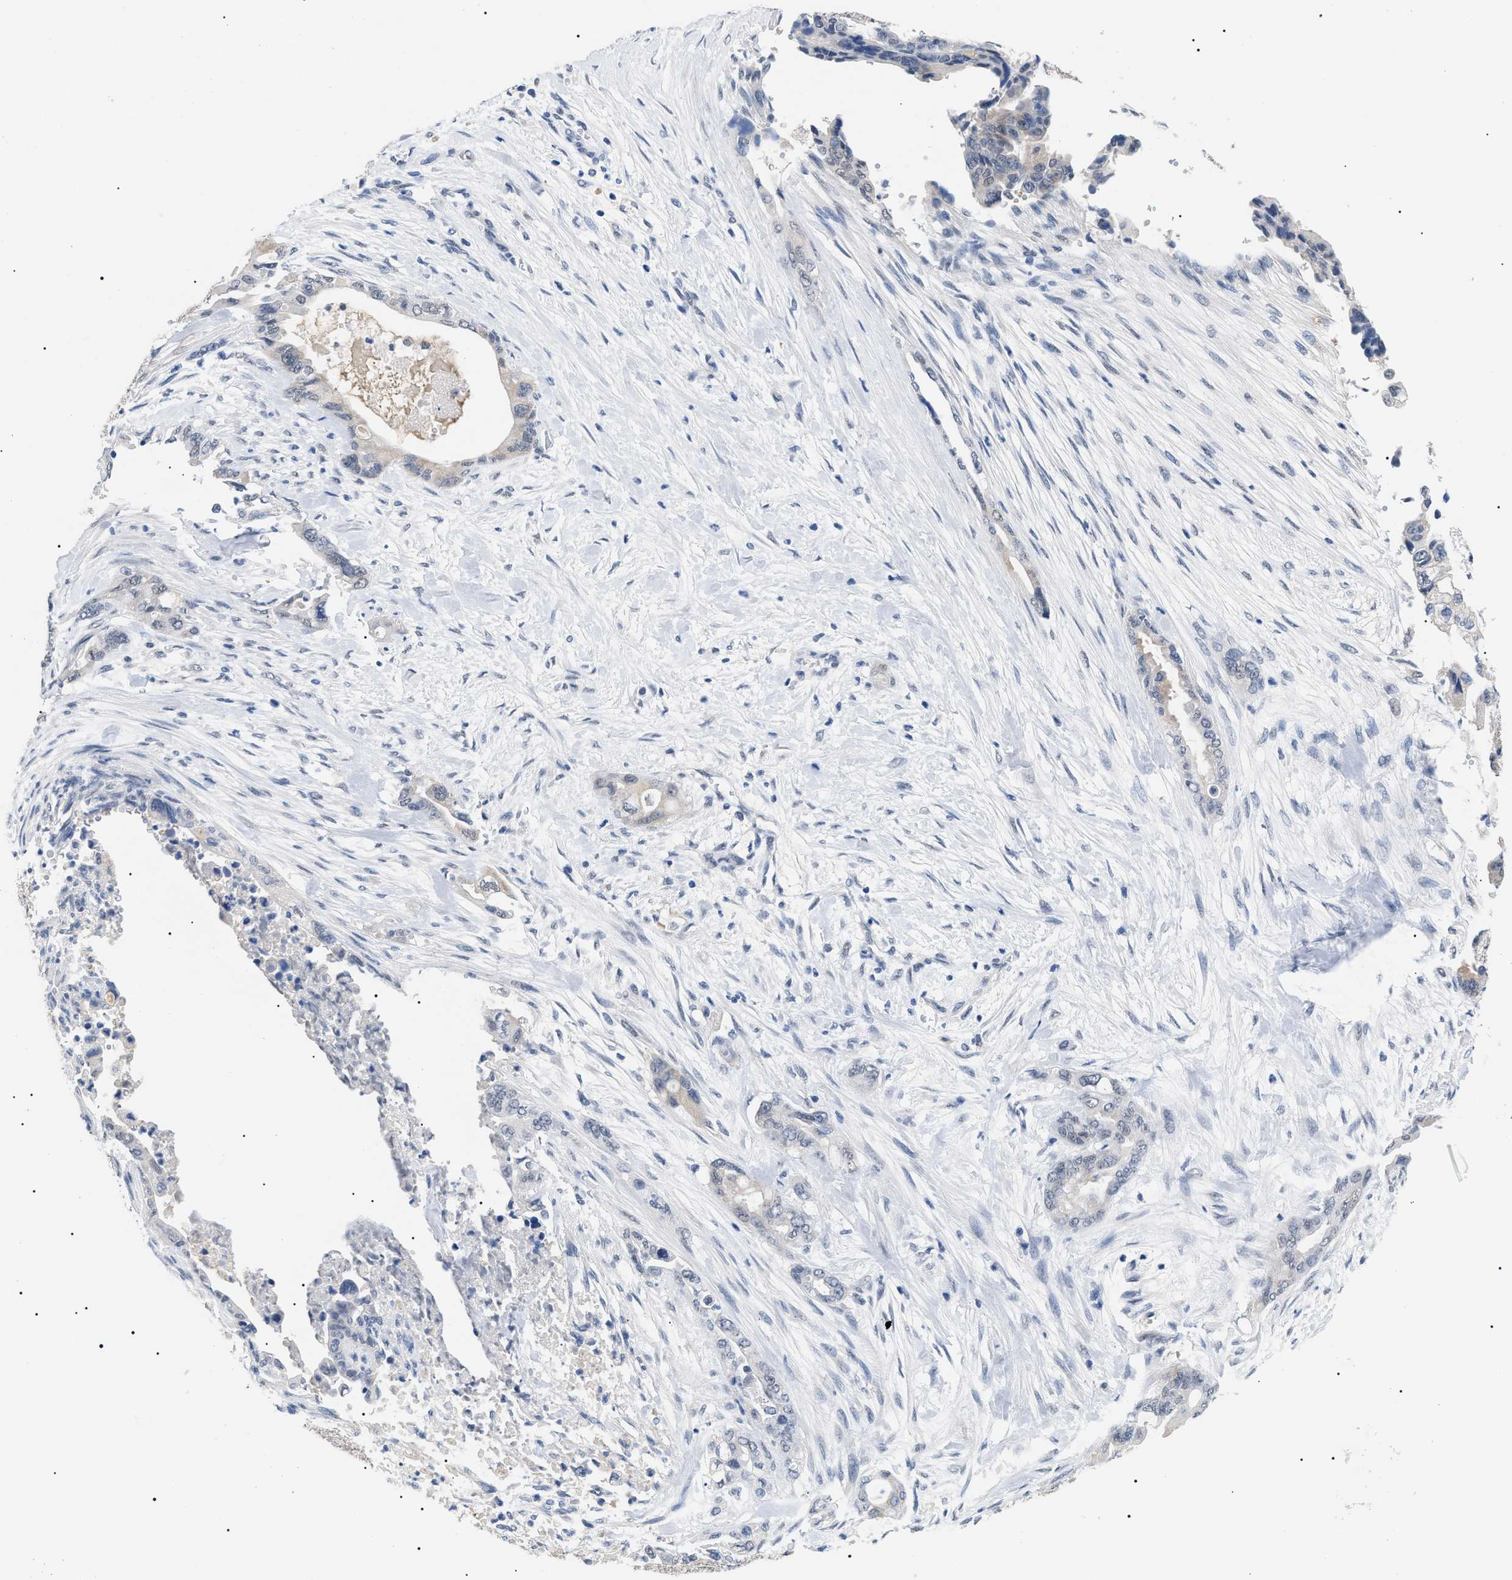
{"staining": {"intensity": "negative", "quantity": "none", "location": "none"}, "tissue": "pancreatic cancer", "cell_type": "Tumor cells", "image_type": "cancer", "snomed": [{"axis": "morphology", "description": "Adenocarcinoma, NOS"}, {"axis": "topography", "description": "Pancreas"}], "caption": "This is a histopathology image of immunohistochemistry staining of pancreatic cancer (adenocarcinoma), which shows no staining in tumor cells.", "gene": "PRRT2", "patient": {"sex": "male", "age": 70}}